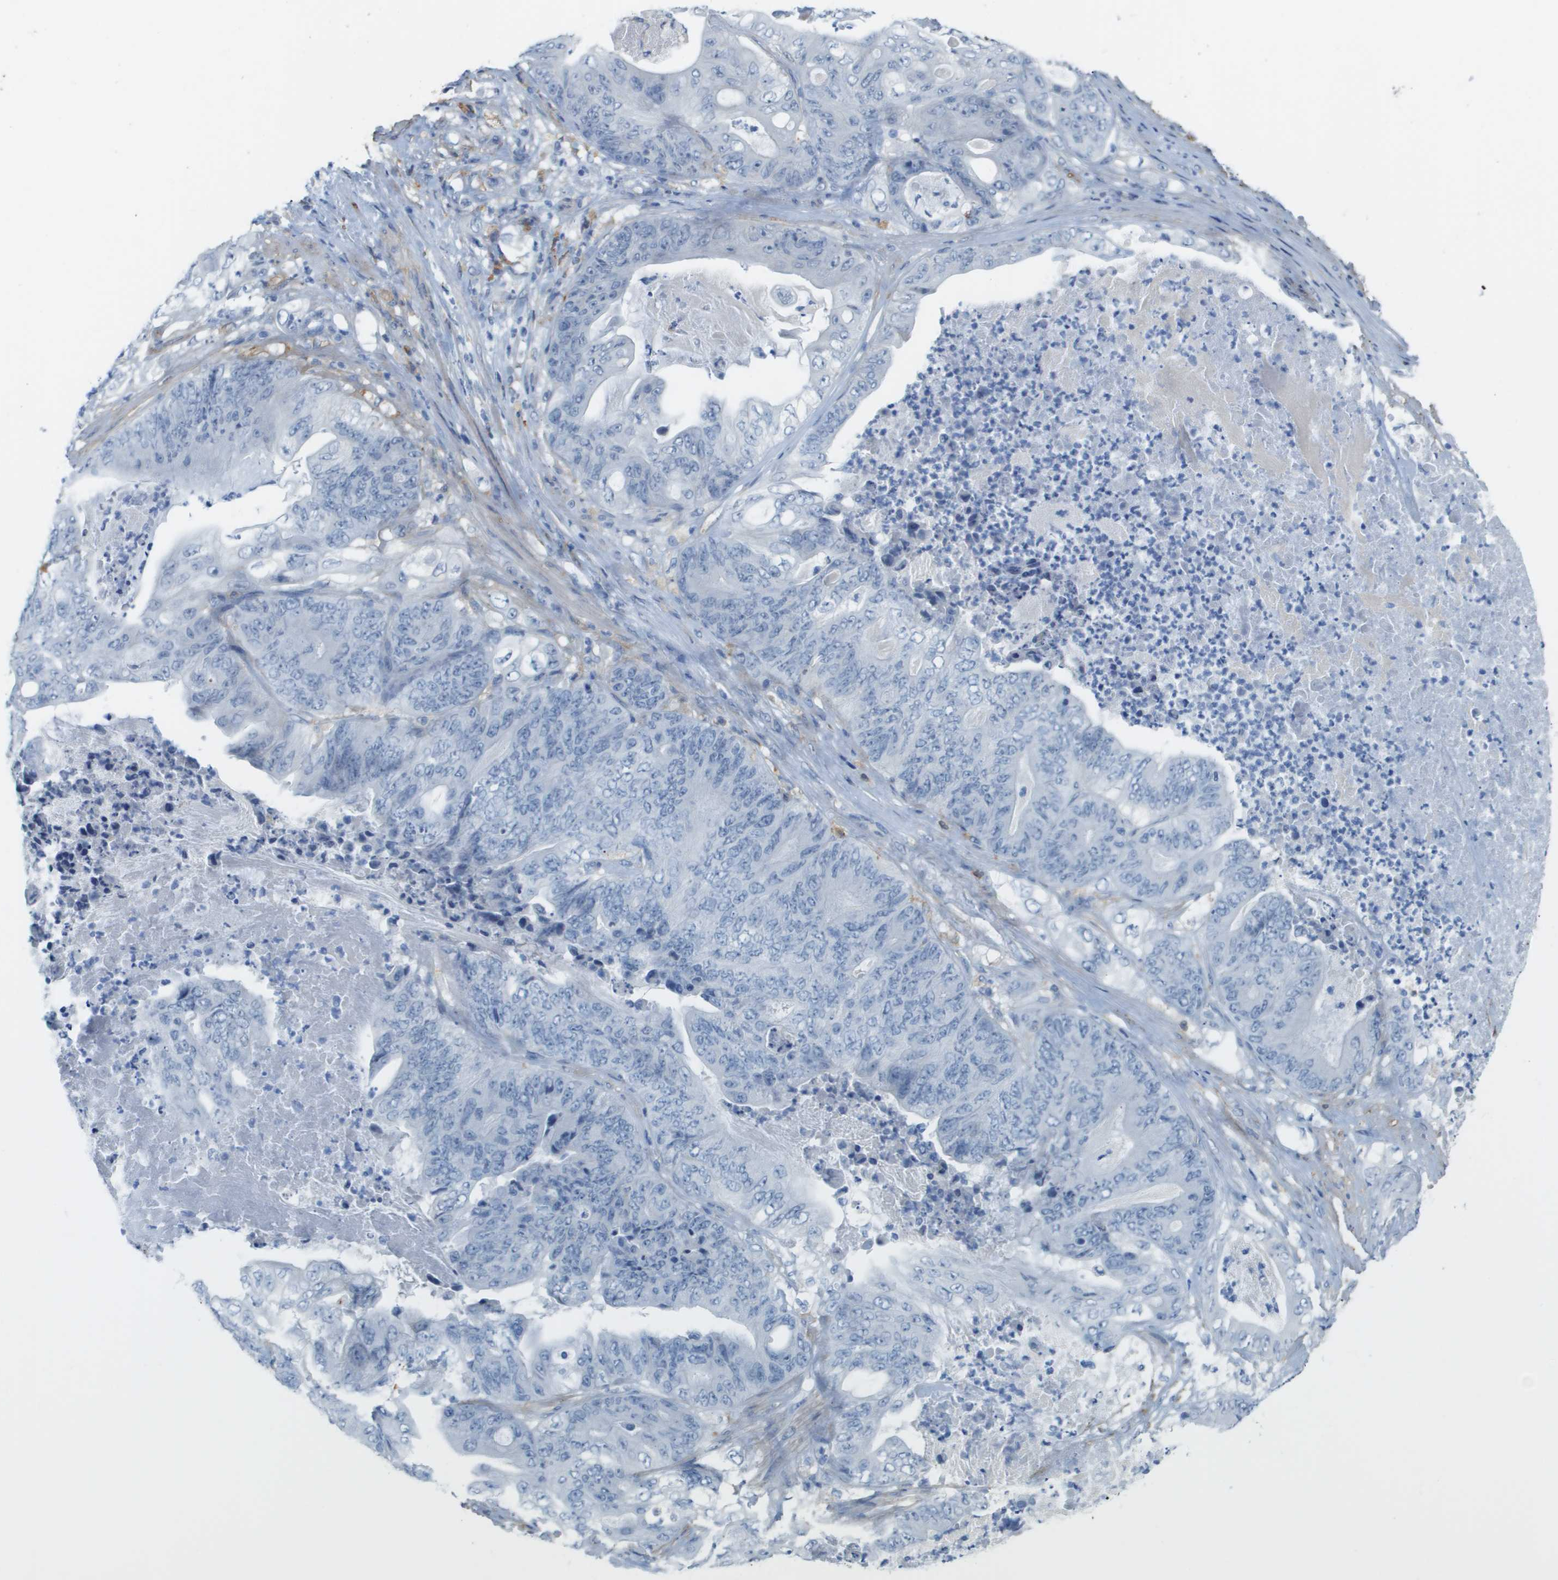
{"staining": {"intensity": "negative", "quantity": "none", "location": "none"}, "tissue": "stomach cancer", "cell_type": "Tumor cells", "image_type": "cancer", "snomed": [{"axis": "morphology", "description": "Adenocarcinoma, NOS"}, {"axis": "topography", "description": "Stomach"}], "caption": "This is a histopathology image of immunohistochemistry staining of stomach adenocarcinoma, which shows no positivity in tumor cells.", "gene": "ZBTB43", "patient": {"sex": "female", "age": 73}}